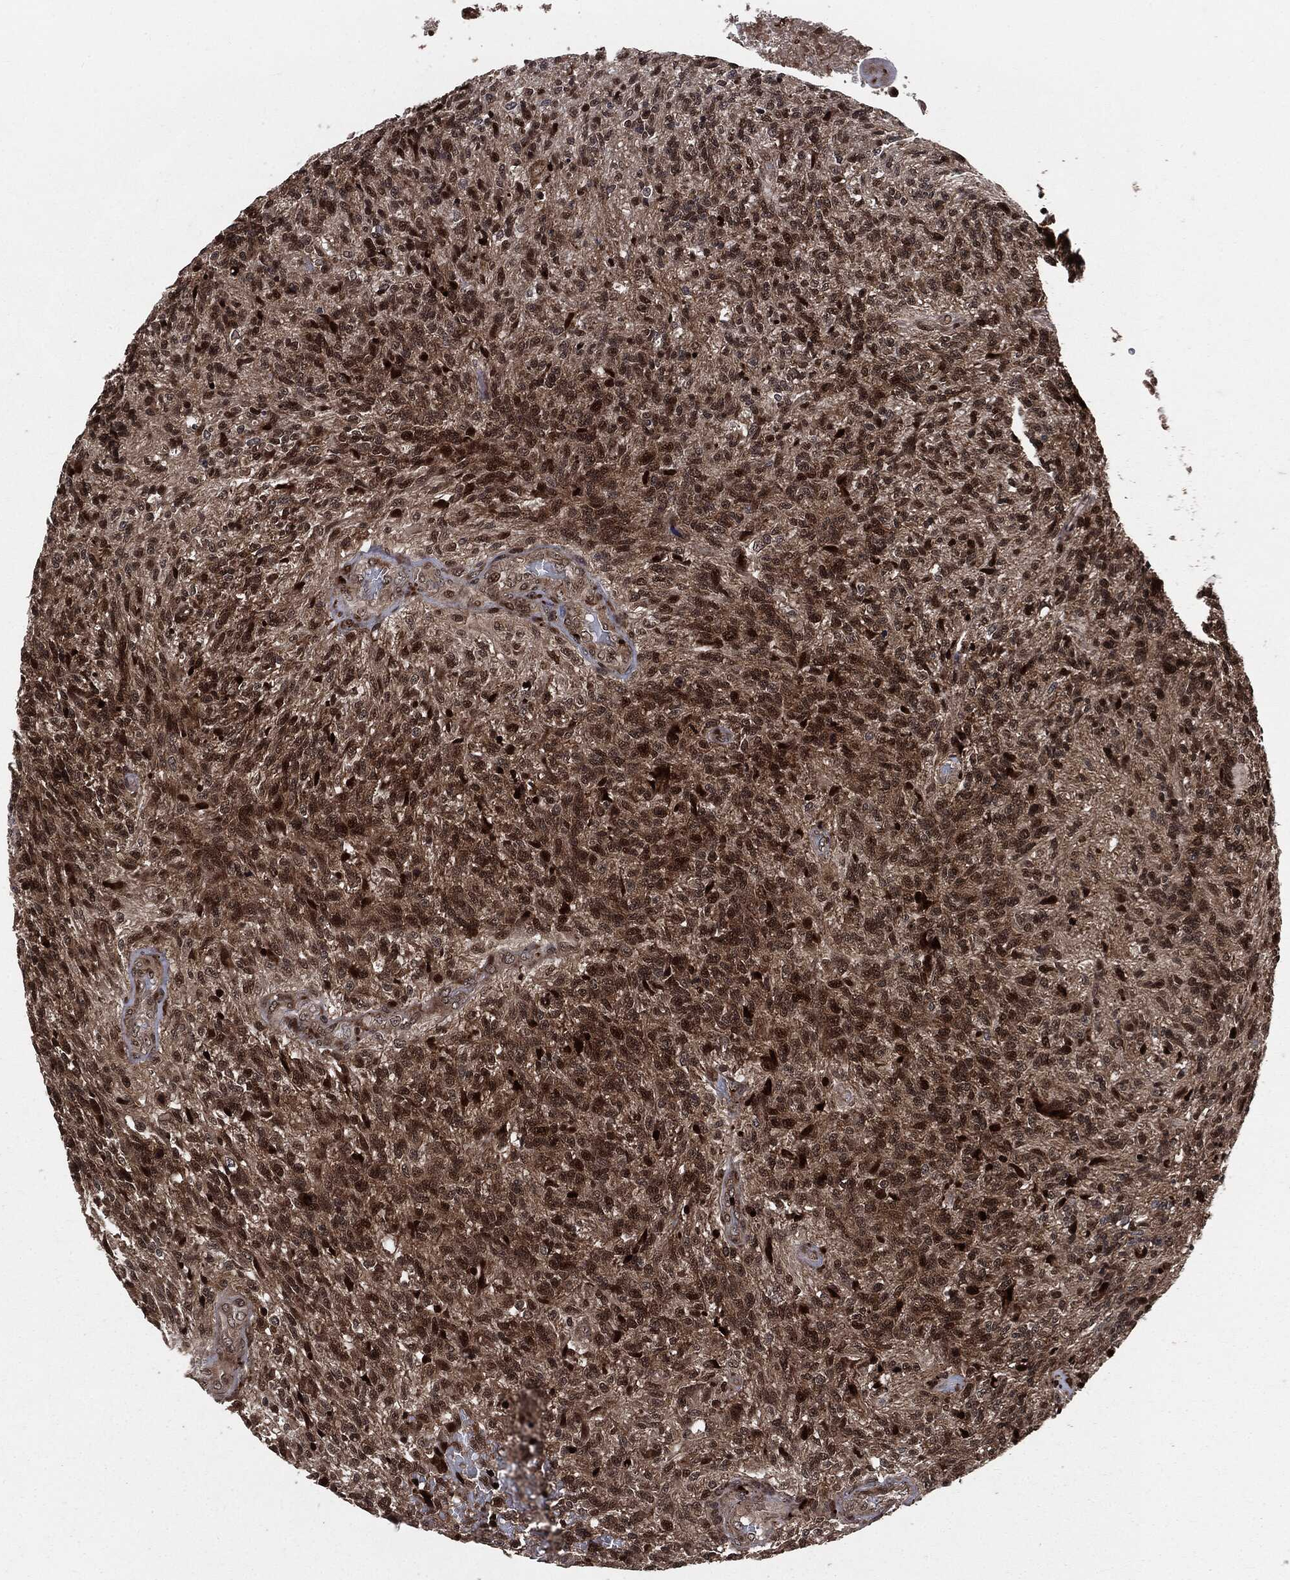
{"staining": {"intensity": "strong", "quantity": ">75%", "location": "cytoplasmic/membranous,nuclear"}, "tissue": "glioma", "cell_type": "Tumor cells", "image_type": "cancer", "snomed": [{"axis": "morphology", "description": "Glioma, malignant, High grade"}, {"axis": "topography", "description": "Brain"}], "caption": "Glioma stained with DAB (3,3'-diaminobenzidine) IHC exhibits high levels of strong cytoplasmic/membranous and nuclear expression in approximately >75% of tumor cells.", "gene": "SMAD4", "patient": {"sex": "male", "age": 56}}